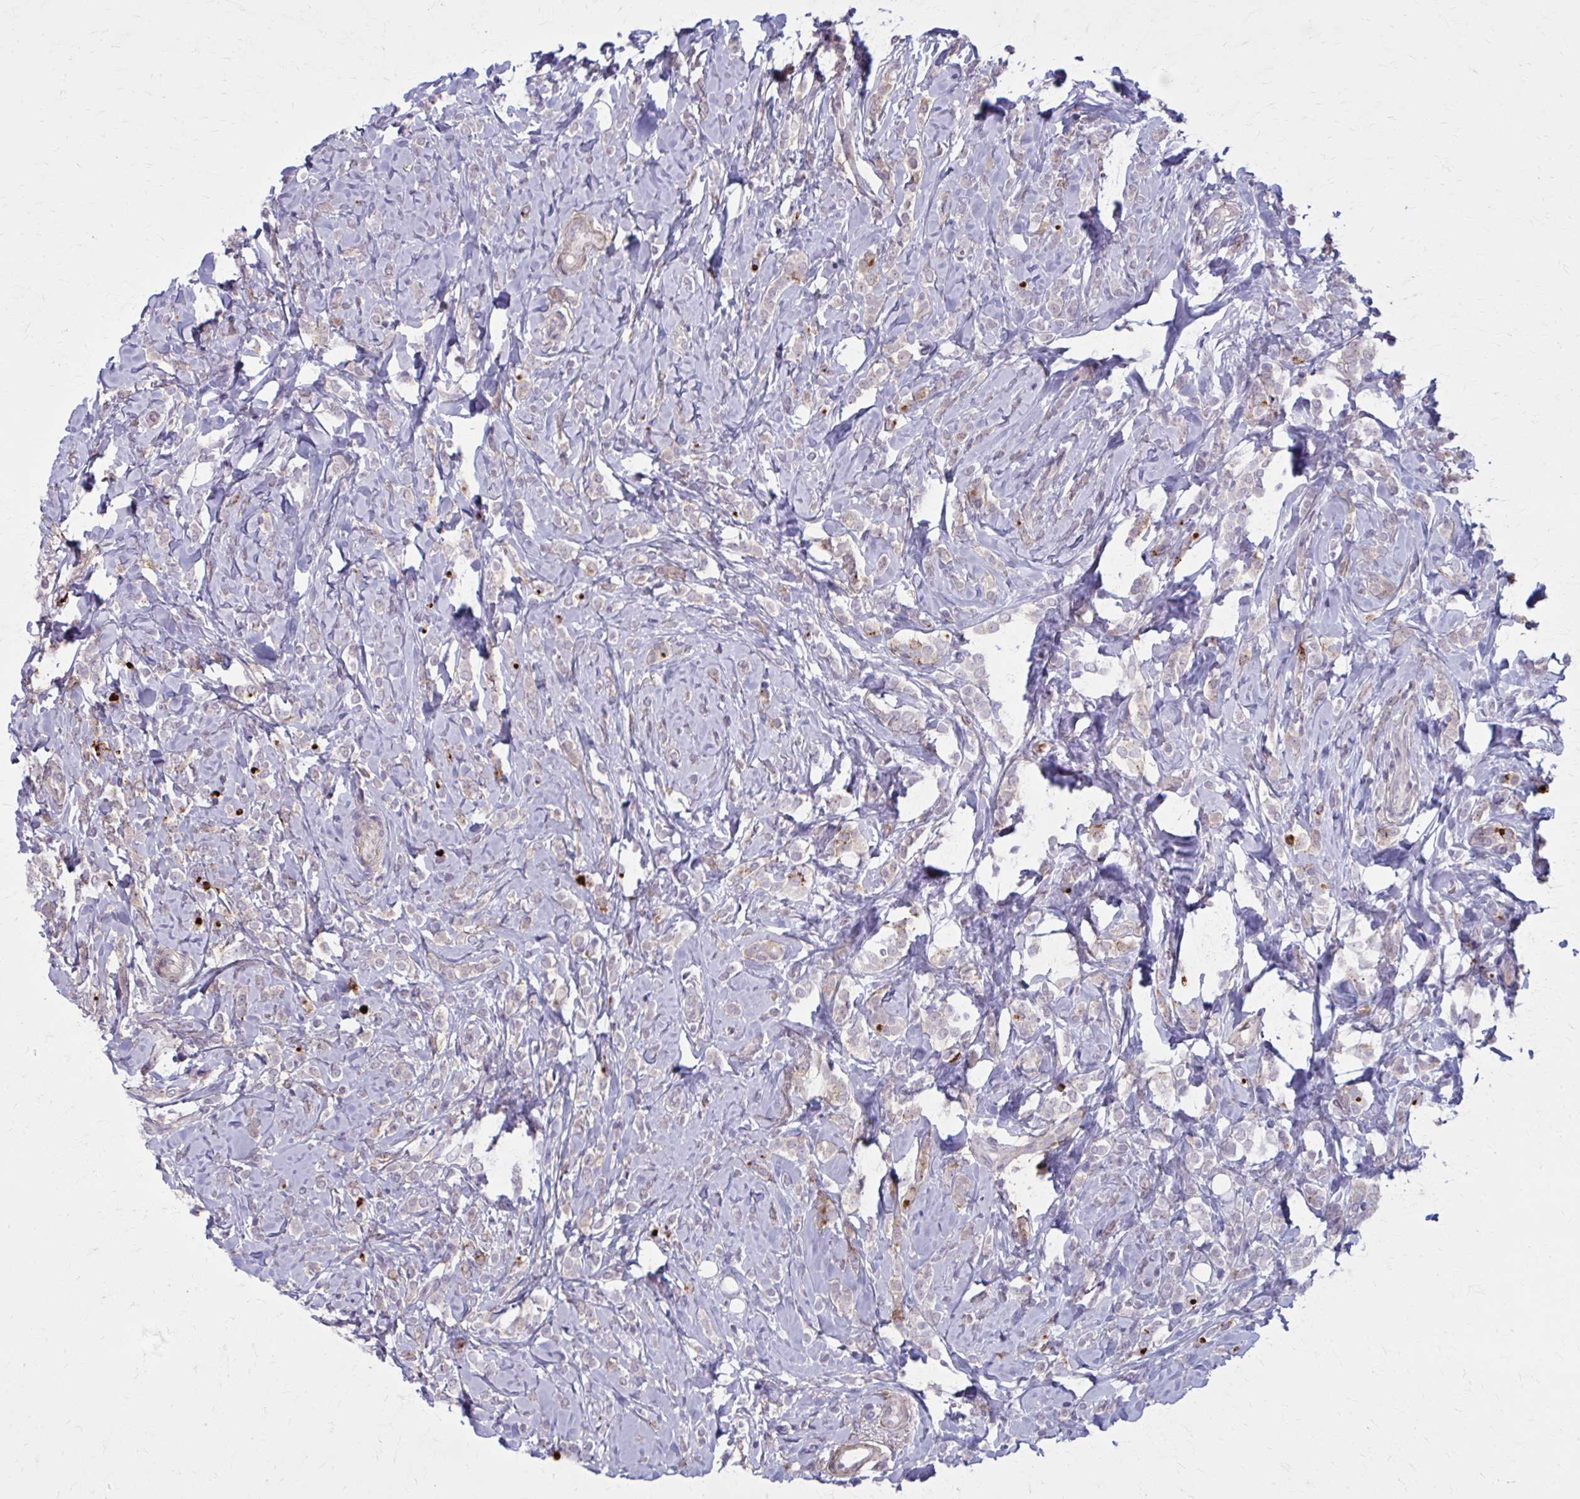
{"staining": {"intensity": "strong", "quantity": "<25%", "location": "cytoplasmic/membranous"}, "tissue": "breast cancer", "cell_type": "Tumor cells", "image_type": "cancer", "snomed": [{"axis": "morphology", "description": "Lobular carcinoma"}, {"axis": "topography", "description": "Breast"}], "caption": "Protein staining of lobular carcinoma (breast) tissue demonstrates strong cytoplasmic/membranous positivity in about <25% of tumor cells. (IHC, brightfield microscopy, high magnification).", "gene": "NUMBL", "patient": {"sex": "female", "age": 49}}